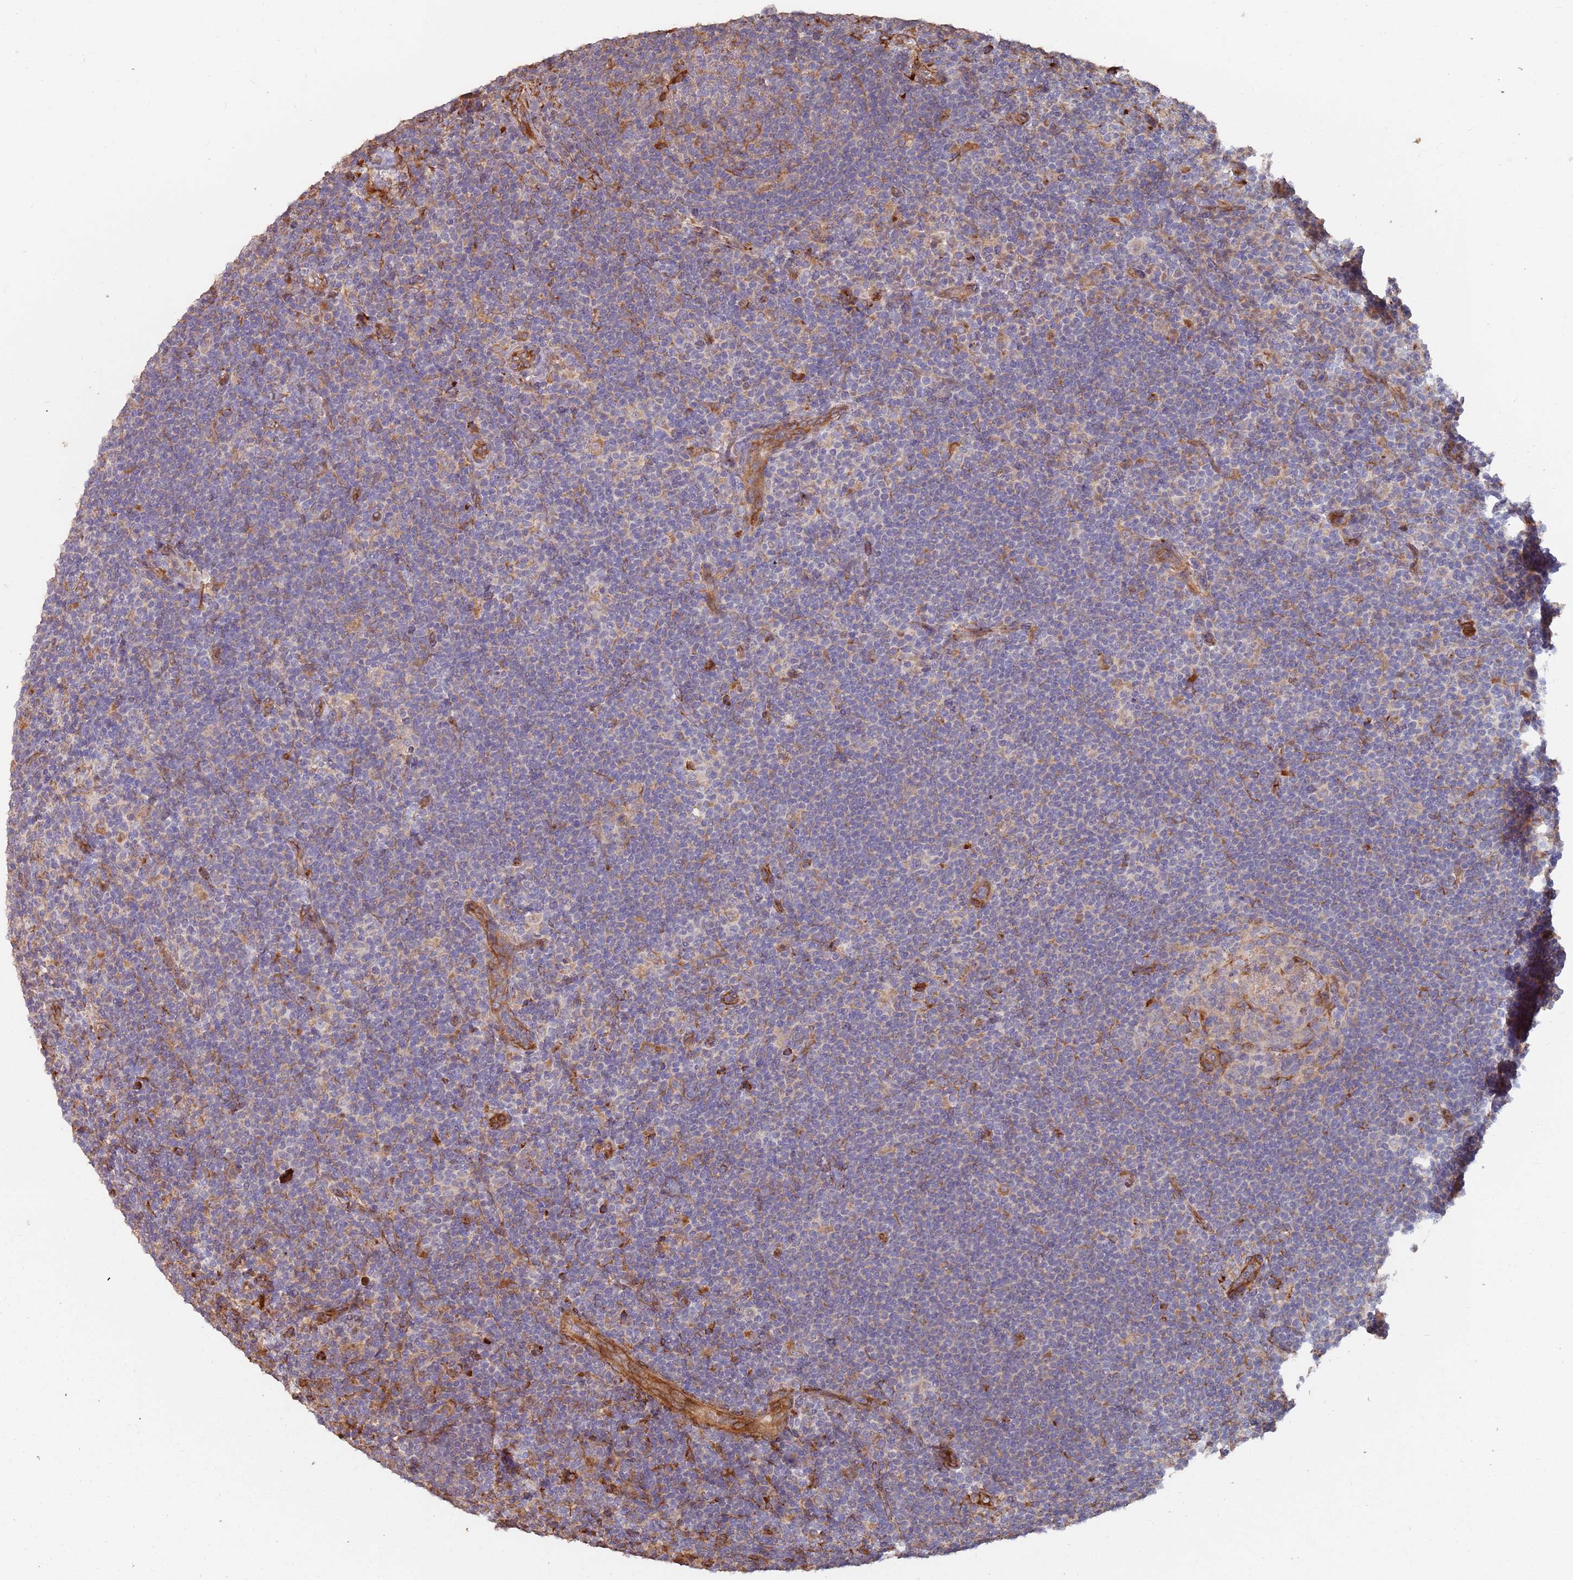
{"staining": {"intensity": "weak", "quantity": ">75%", "location": "cytoplasmic/membranous"}, "tissue": "lymphoma", "cell_type": "Tumor cells", "image_type": "cancer", "snomed": [{"axis": "morphology", "description": "Hodgkin's disease, NOS"}, {"axis": "topography", "description": "Lymph node"}], "caption": "Hodgkin's disease stained with immunohistochemistry (IHC) exhibits weak cytoplasmic/membranous expression in approximately >75% of tumor cells.", "gene": "LACC1", "patient": {"sex": "female", "age": 57}}